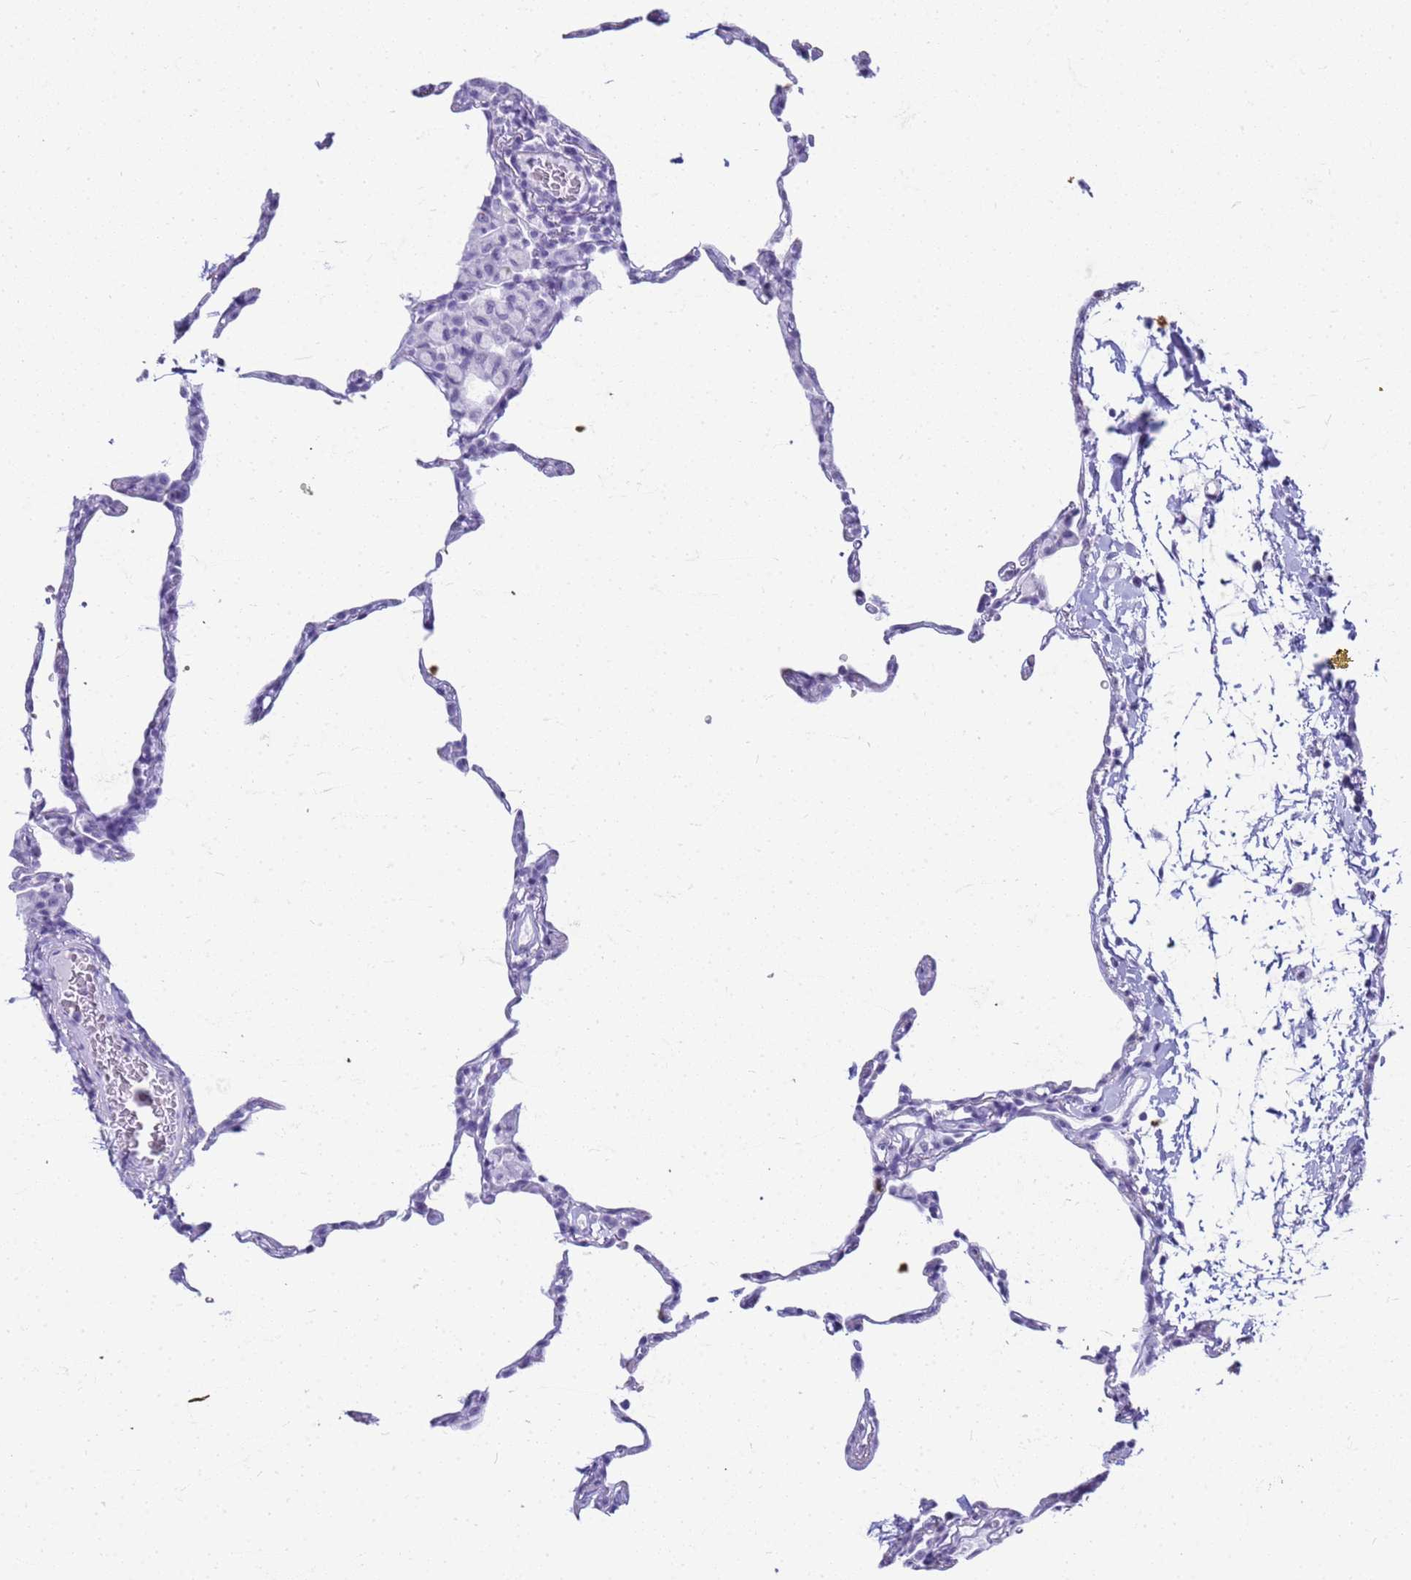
{"staining": {"intensity": "negative", "quantity": "none", "location": "none"}, "tissue": "lung", "cell_type": "Alveolar cells", "image_type": "normal", "snomed": [{"axis": "morphology", "description": "Normal tissue, NOS"}, {"axis": "topography", "description": "Lung"}], "caption": "The IHC image has no significant positivity in alveolar cells of lung. The staining is performed using DAB brown chromogen with nuclei counter-stained in using hematoxylin.", "gene": "SLC7A9", "patient": {"sex": "female", "age": 57}}